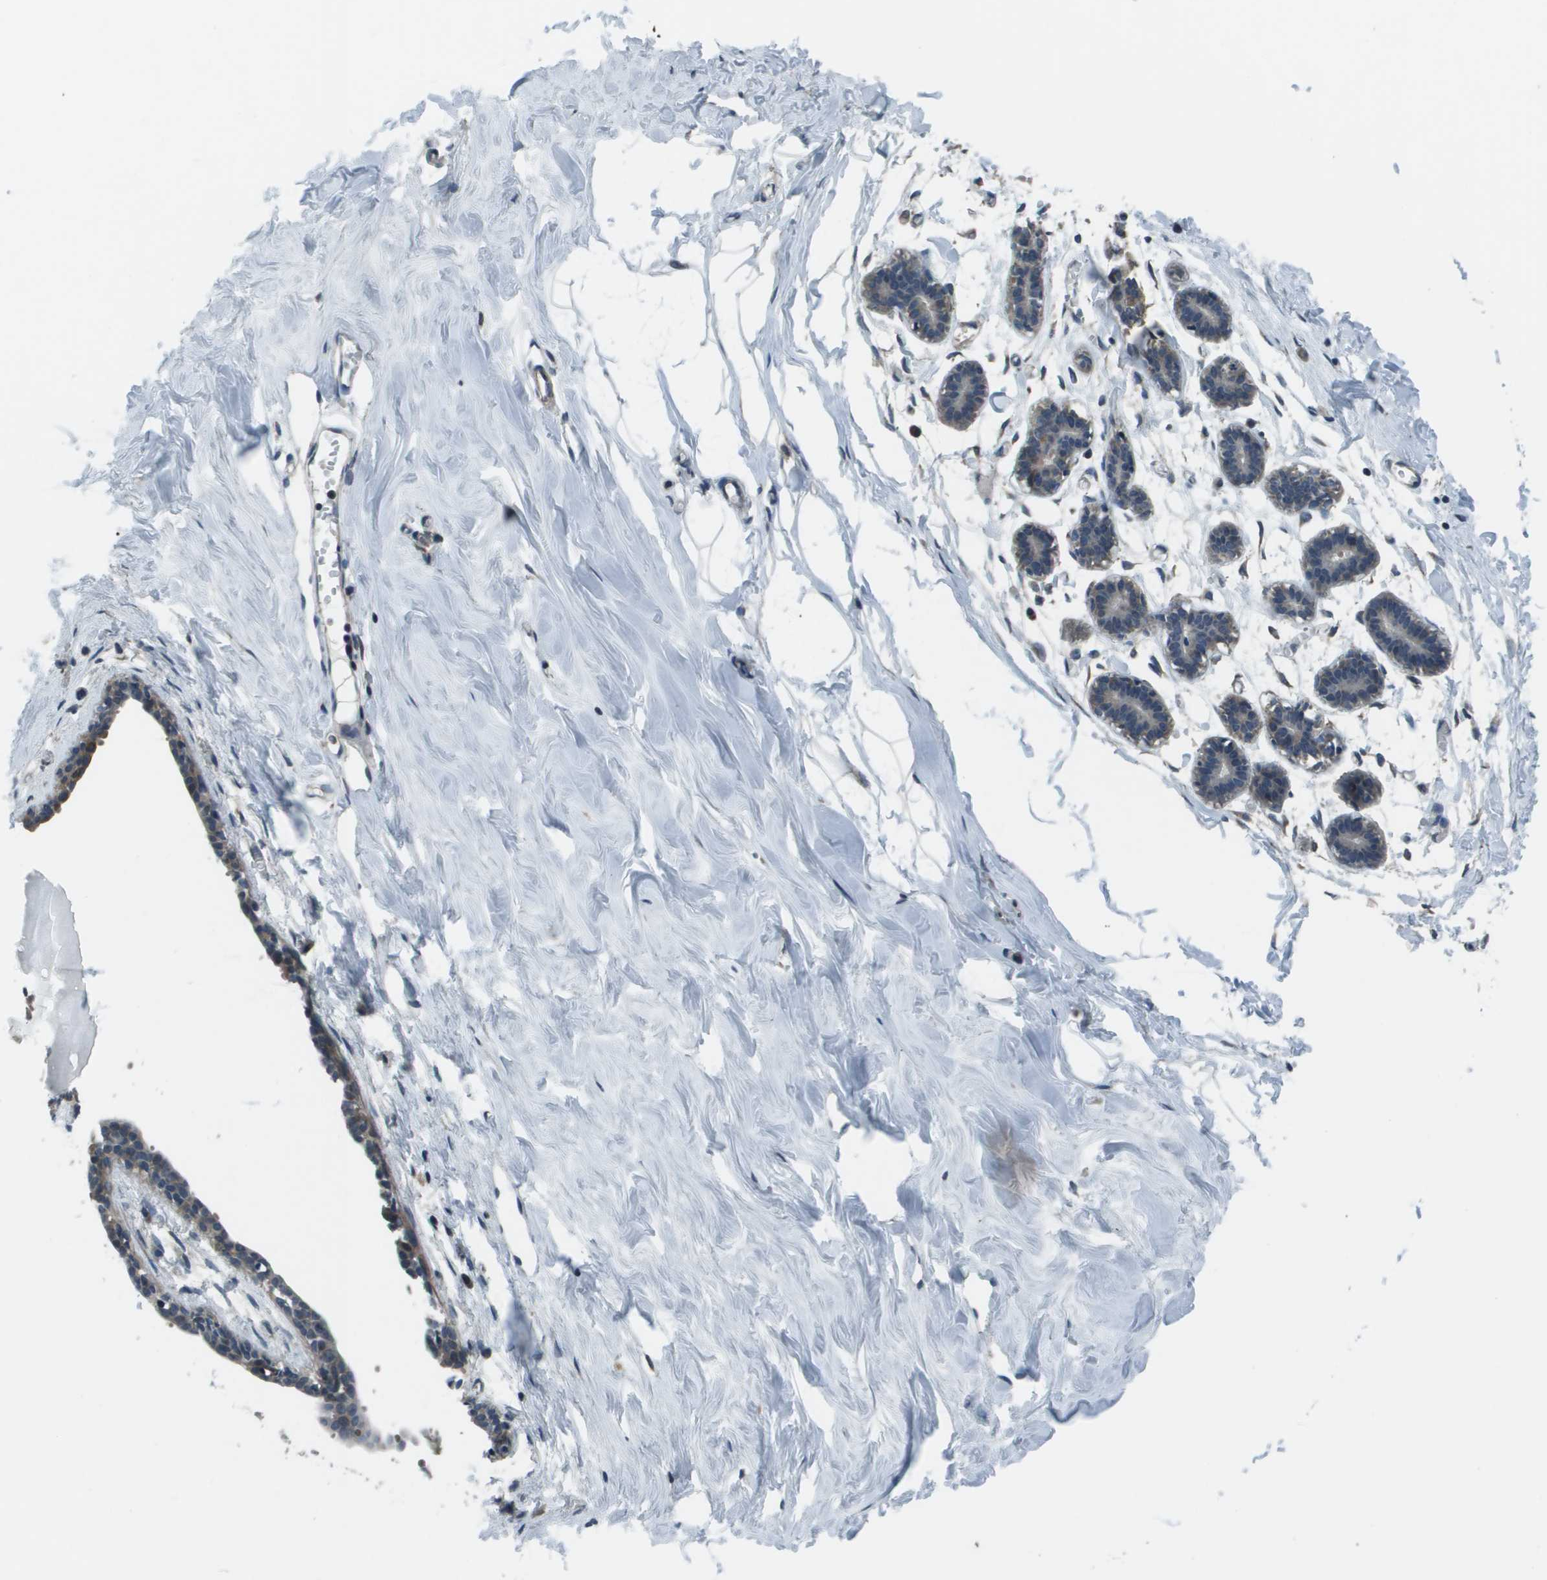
{"staining": {"intensity": "negative", "quantity": "none", "location": "none"}, "tissue": "breast", "cell_type": "Adipocytes", "image_type": "normal", "snomed": [{"axis": "morphology", "description": "Normal tissue, NOS"}, {"axis": "topography", "description": "Breast"}], "caption": "The image displays no significant expression in adipocytes of breast.", "gene": "PPFIA1", "patient": {"sex": "female", "age": 27}}